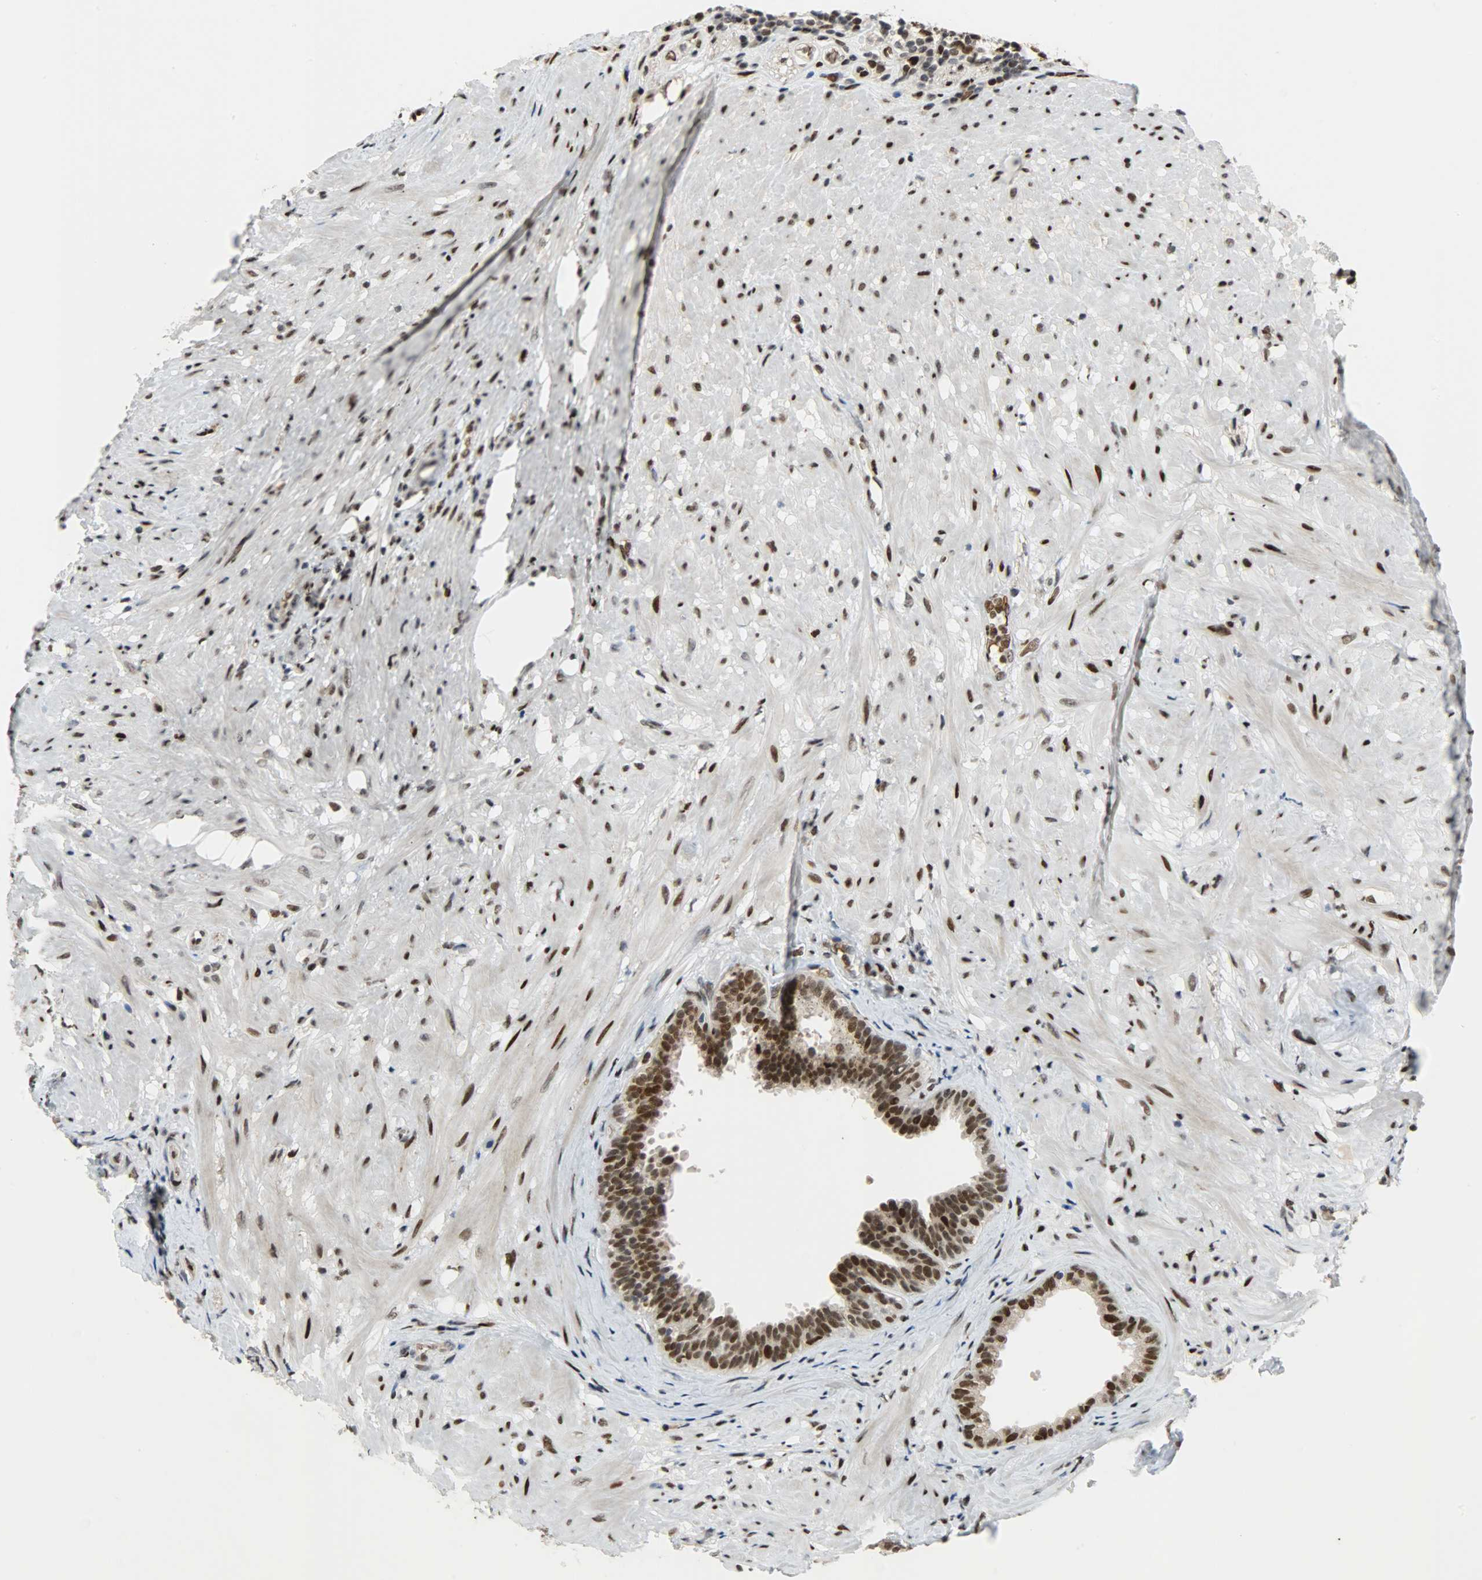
{"staining": {"intensity": "strong", "quantity": "25%-75%", "location": "nuclear"}, "tissue": "seminal vesicle", "cell_type": "Glandular cells", "image_type": "normal", "snomed": [{"axis": "morphology", "description": "Normal tissue, NOS"}, {"axis": "topography", "description": "Seminal veicle"}], "caption": "An immunohistochemistry photomicrograph of normal tissue is shown. Protein staining in brown labels strong nuclear positivity in seminal vesicle within glandular cells.", "gene": "SNAI1", "patient": {"sex": "male", "age": 61}}